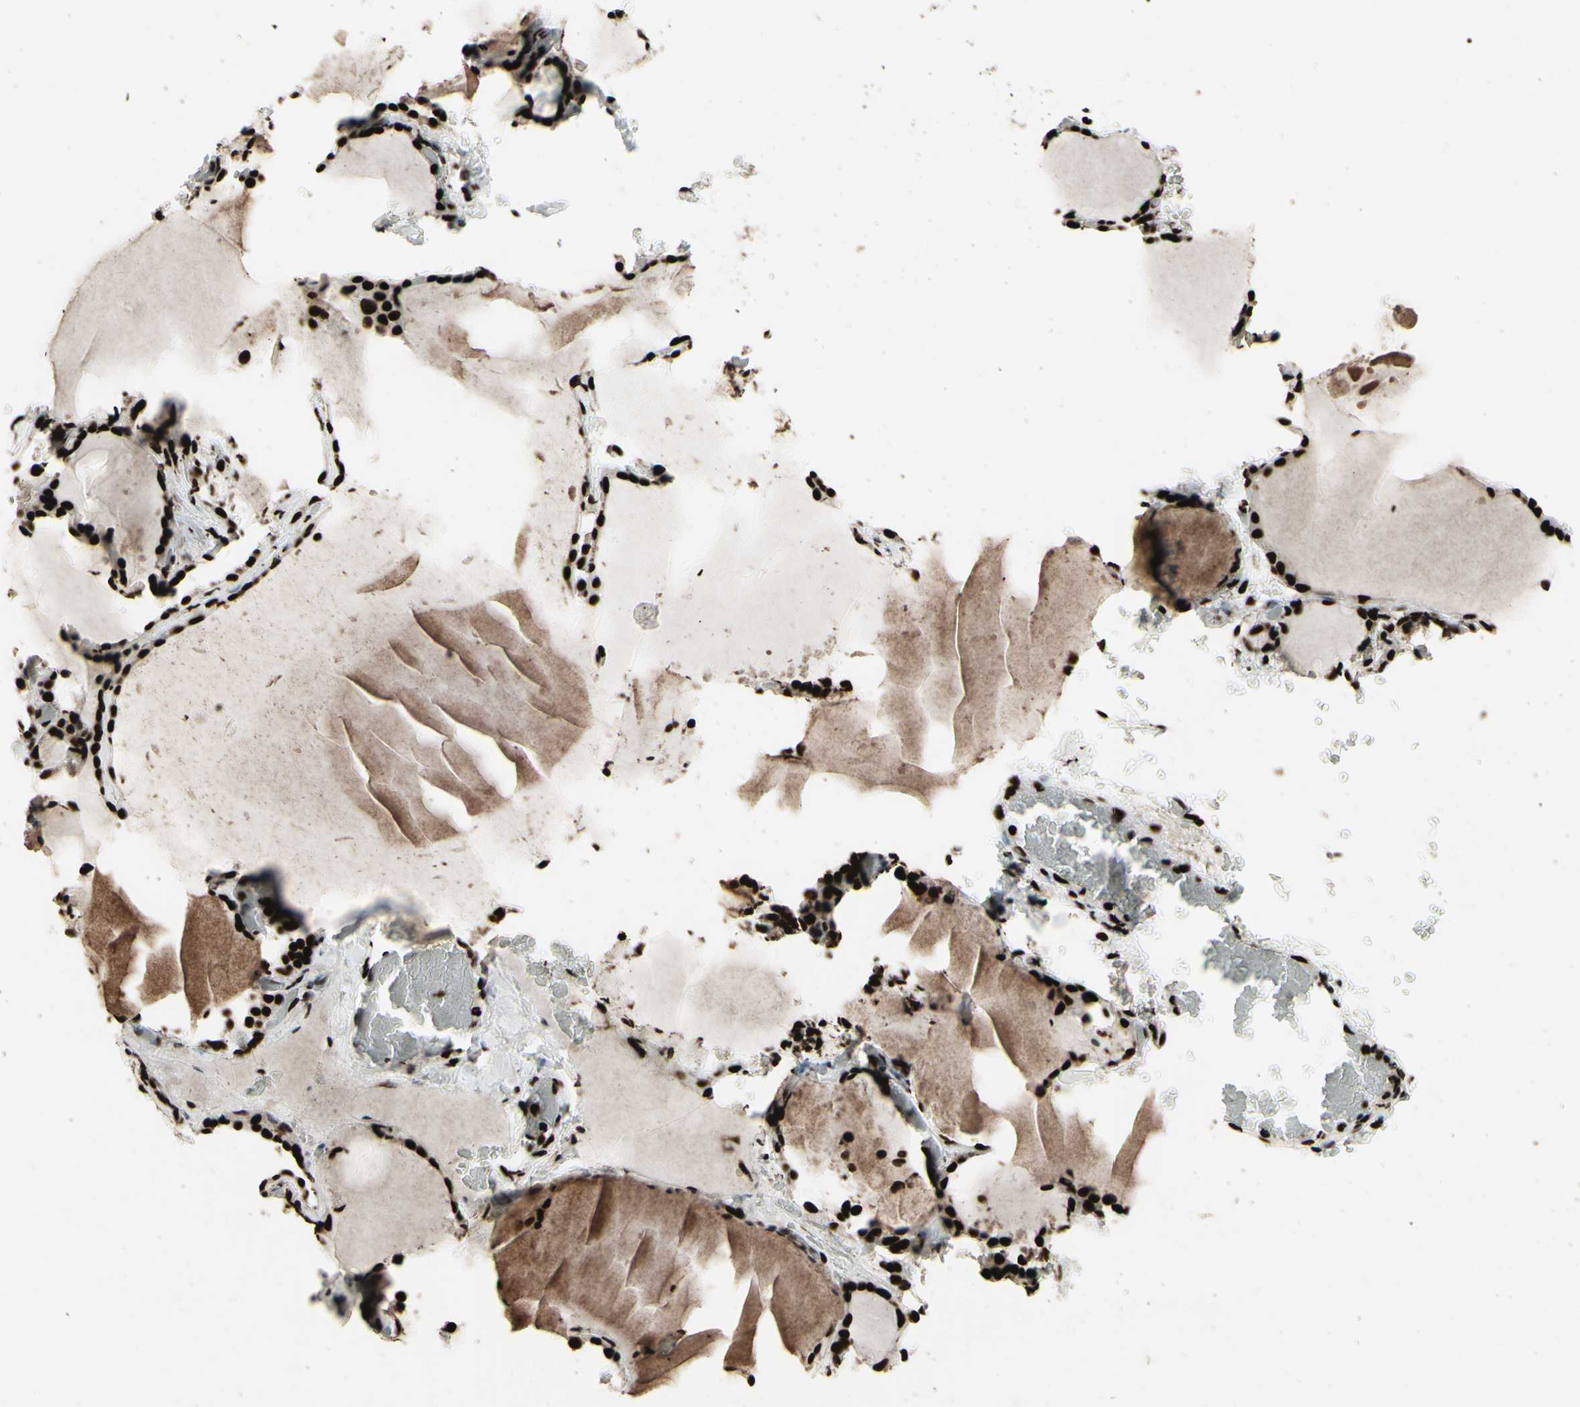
{"staining": {"intensity": "strong", "quantity": ">75%", "location": "nuclear"}, "tissue": "thyroid gland", "cell_type": "Glandular cells", "image_type": "normal", "snomed": [{"axis": "morphology", "description": "Normal tissue, NOS"}, {"axis": "topography", "description": "Thyroid gland"}], "caption": "This is a micrograph of IHC staining of normal thyroid gland, which shows strong staining in the nuclear of glandular cells.", "gene": "U2AF2", "patient": {"sex": "female", "age": 22}}